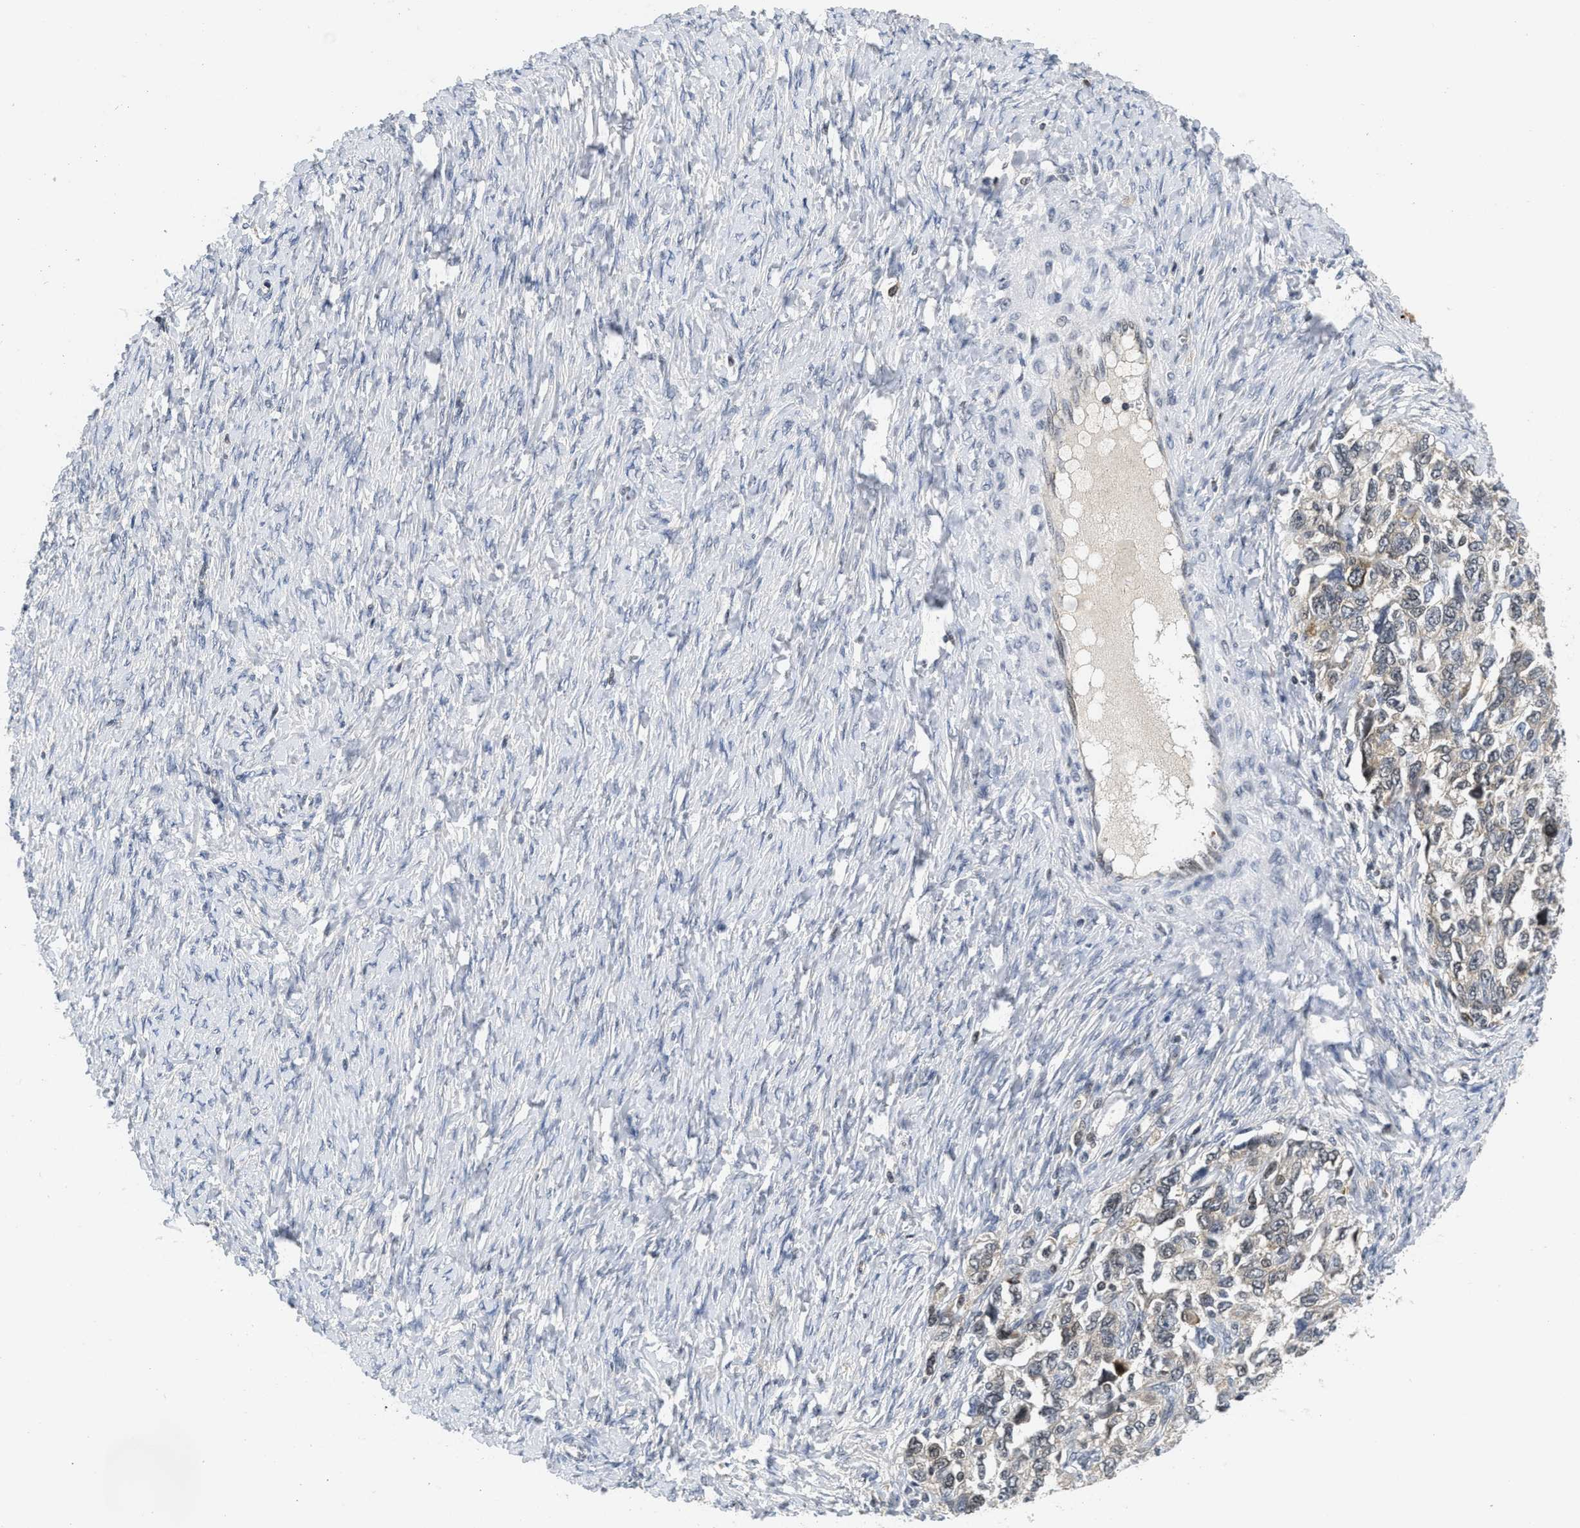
{"staining": {"intensity": "weak", "quantity": ">75%", "location": "cytoplasmic/membranous"}, "tissue": "ovarian cancer", "cell_type": "Tumor cells", "image_type": "cancer", "snomed": [{"axis": "morphology", "description": "Carcinoma, NOS"}, {"axis": "morphology", "description": "Cystadenocarcinoma, serous, NOS"}, {"axis": "topography", "description": "Ovary"}], "caption": "High-magnification brightfield microscopy of ovarian cancer stained with DAB (3,3'-diaminobenzidine) (brown) and counterstained with hematoxylin (blue). tumor cells exhibit weak cytoplasmic/membranous positivity is seen in about>75% of cells.", "gene": "HIF1A", "patient": {"sex": "female", "age": 69}}